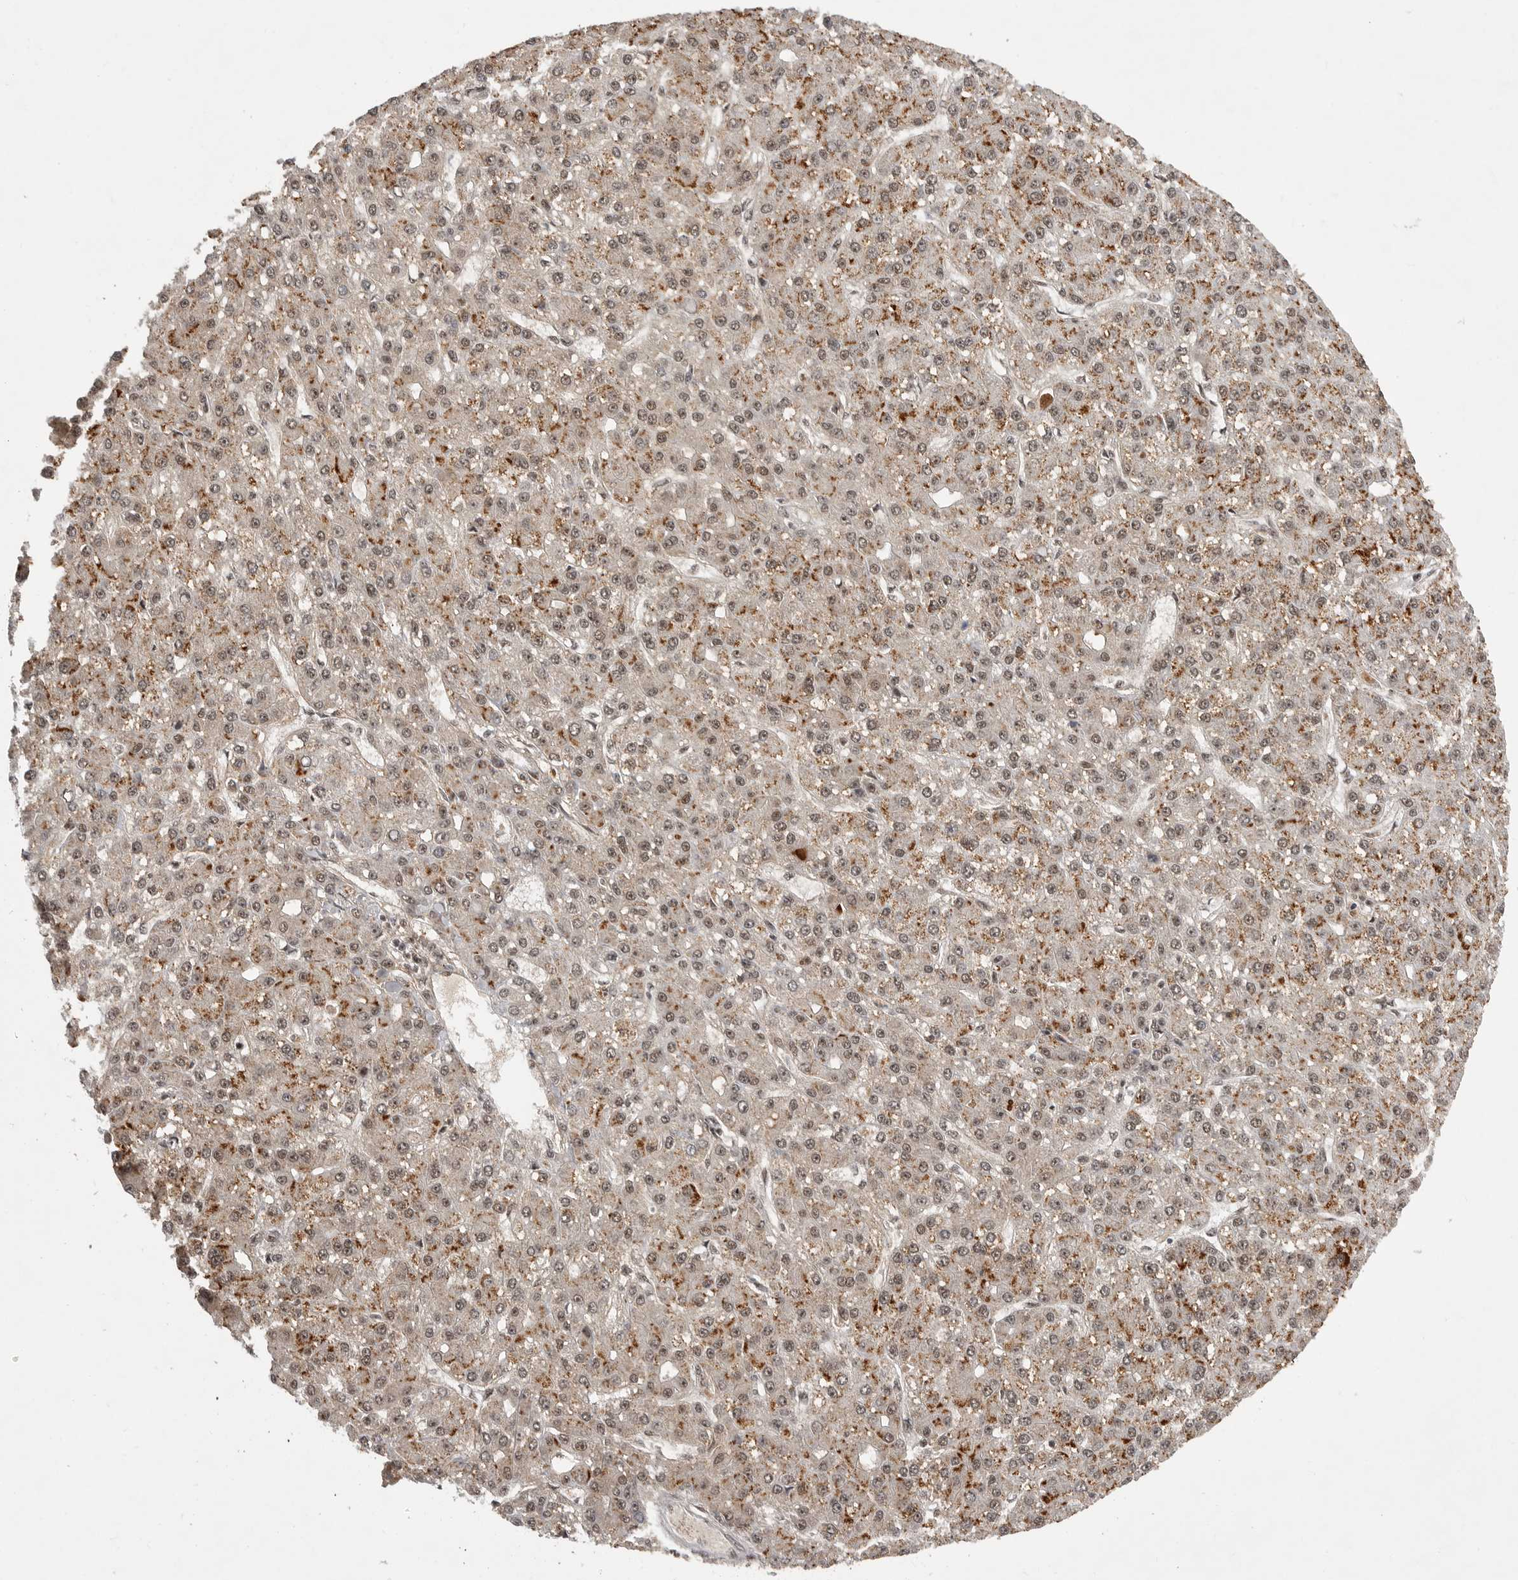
{"staining": {"intensity": "moderate", "quantity": ">75%", "location": "cytoplasmic/membranous,nuclear"}, "tissue": "liver cancer", "cell_type": "Tumor cells", "image_type": "cancer", "snomed": [{"axis": "morphology", "description": "Carcinoma, Hepatocellular, NOS"}, {"axis": "topography", "description": "Liver"}], "caption": "Protein staining reveals moderate cytoplasmic/membranous and nuclear positivity in approximately >75% of tumor cells in liver cancer.", "gene": "PPP1R8", "patient": {"sex": "male", "age": 67}}